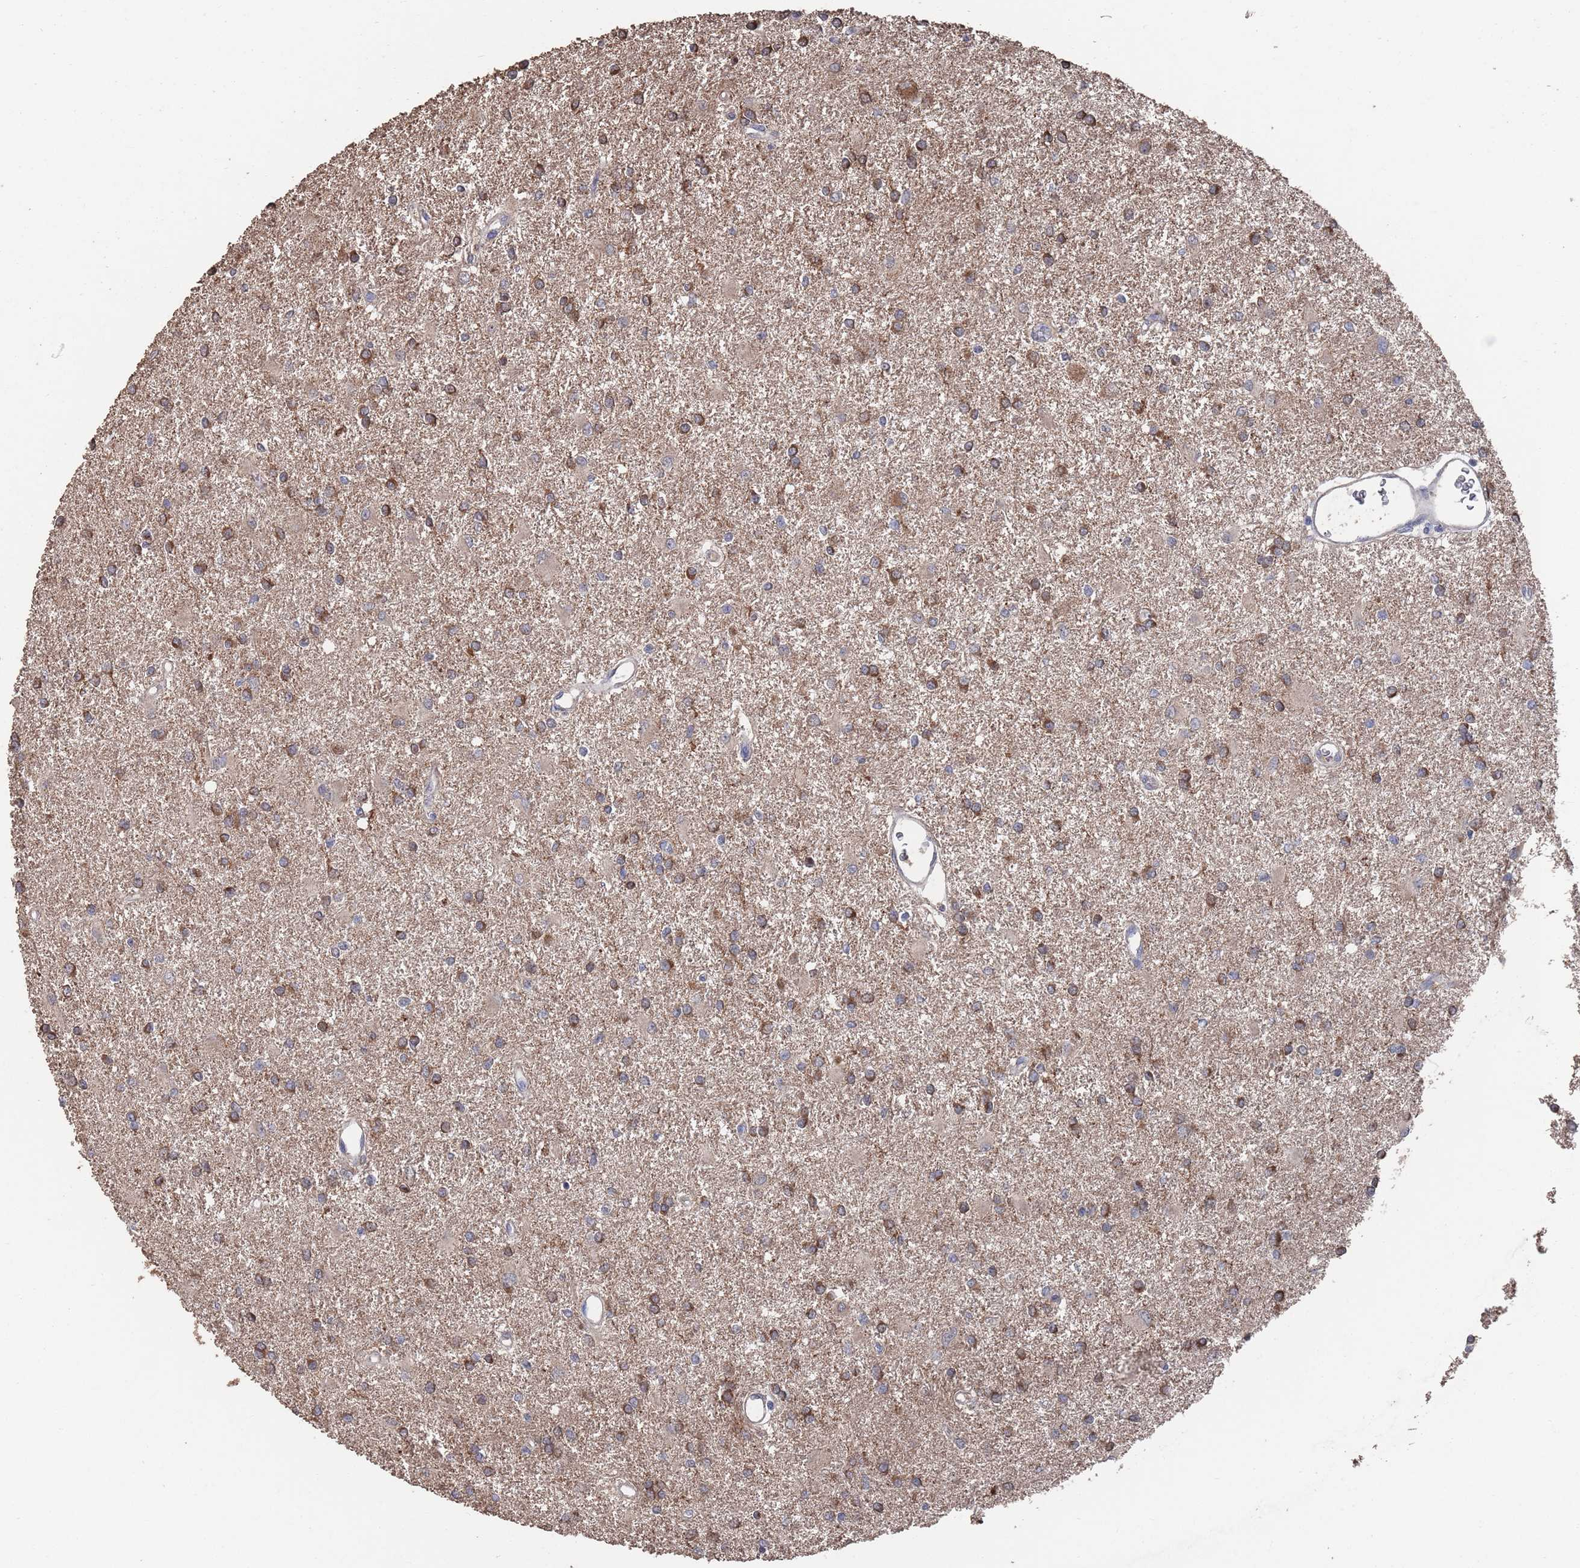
{"staining": {"intensity": "strong", "quantity": "25%-75%", "location": "cytoplasmic/membranous"}, "tissue": "glioma", "cell_type": "Tumor cells", "image_type": "cancer", "snomed": [{"axis": "morphology", "description": "Glioma, malignant, High grade"}, {"axis": "topography", "description": "Brain"}], "caption": "About 25%-75% of tumor cells in human malignant glioma (high-grade) reveal strong cytoplasmic/membranous protein expression as visualized by brown immunohistochemical staining.", "gene": "BTBD18", "patient": {"sex": "female", "age": 50}}